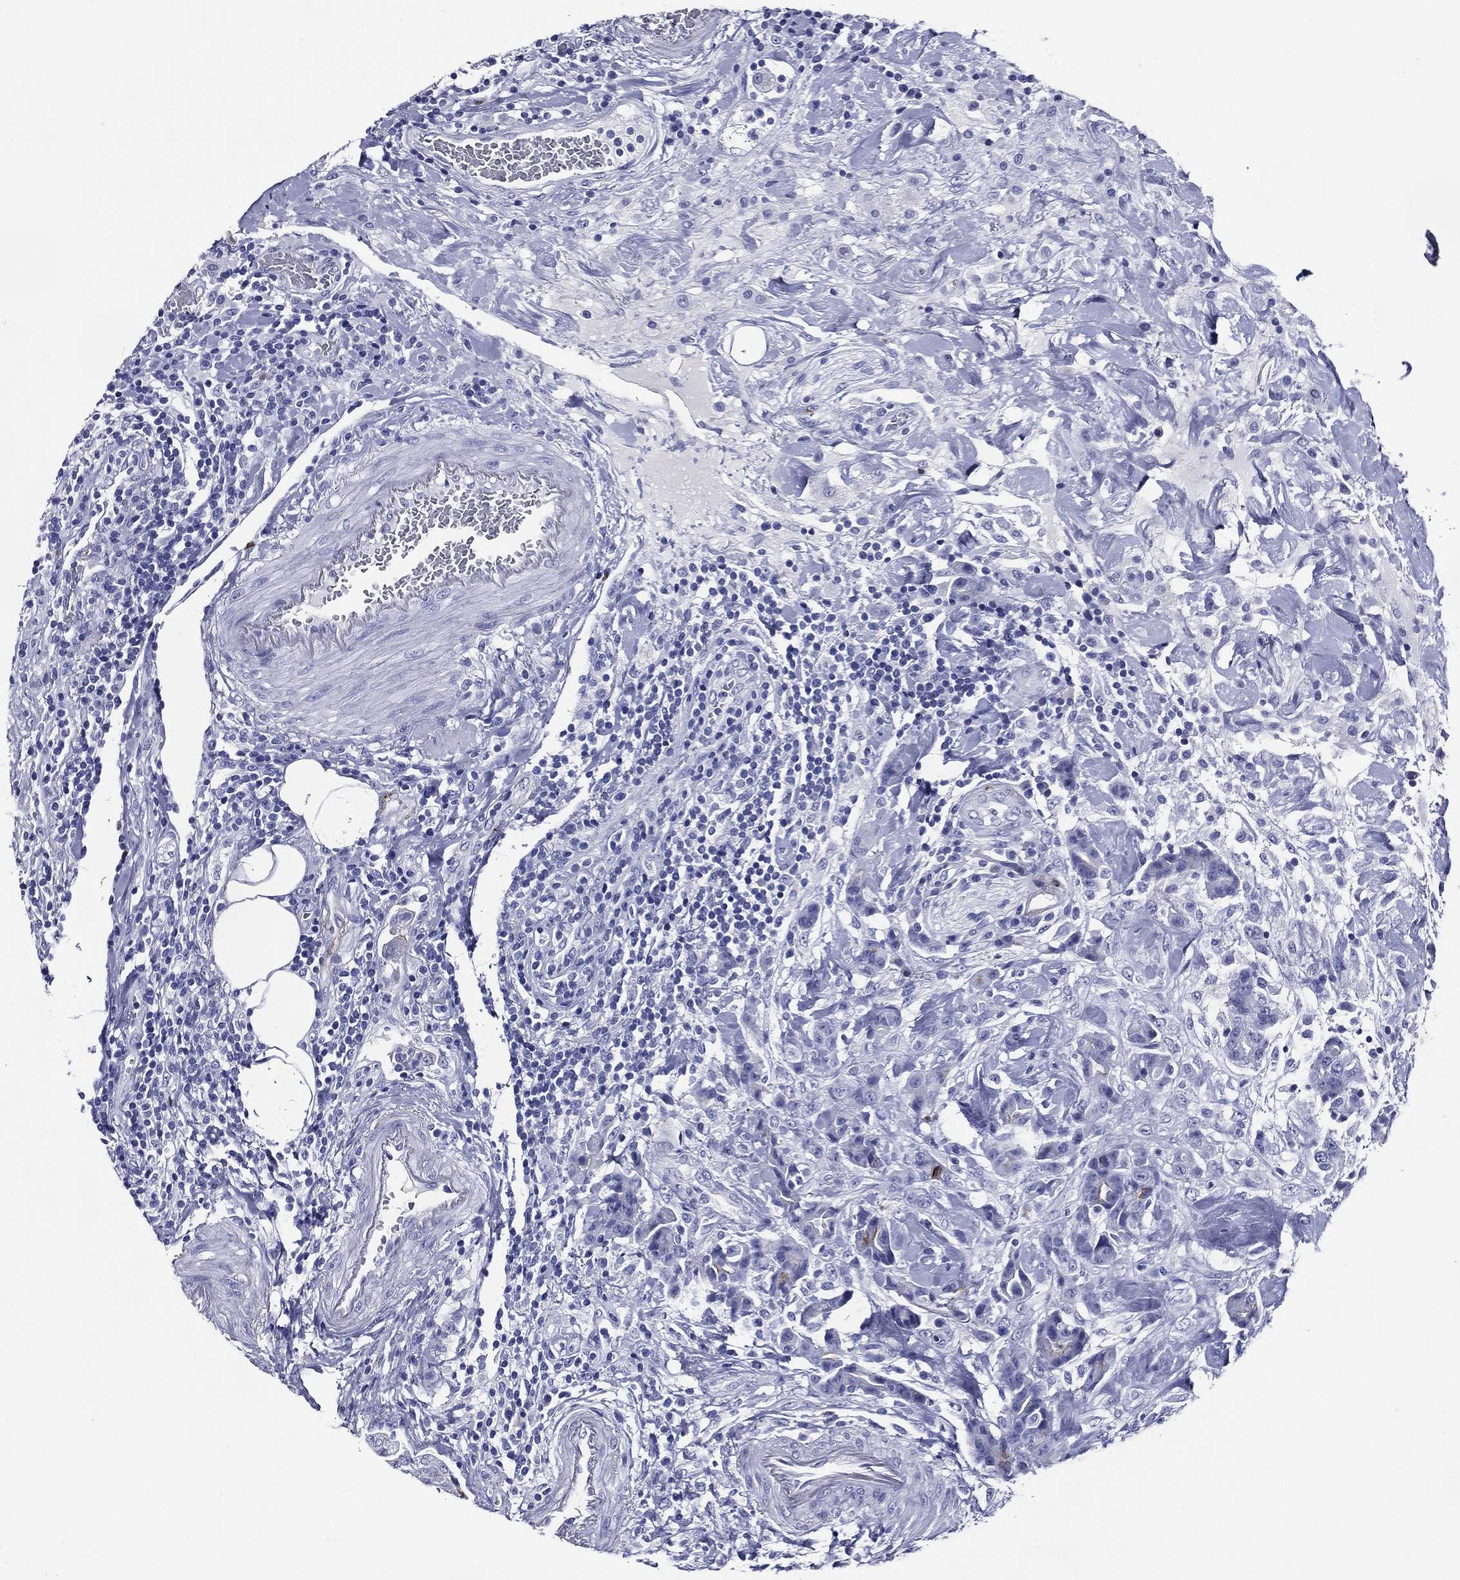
{"staining": {"intensity": "negative", "quantity": "none", "location": "none"}, "tissue": "colorectal cancer", "cell_type": "Tumor cells", "image_type": "cancer", "snomed": [{"axis": "morphology", "description": "Adenocarcinoma, NOS"}, {"axis": "topography", "description": "Colon"}], "caption": "The immunohistochemistry (IHC) image has no significant staining in tumor cells of colorectal adenocarcinoma tissue.", "gene": "ACE2", "patient": {"sex": "female", "age": 69}}